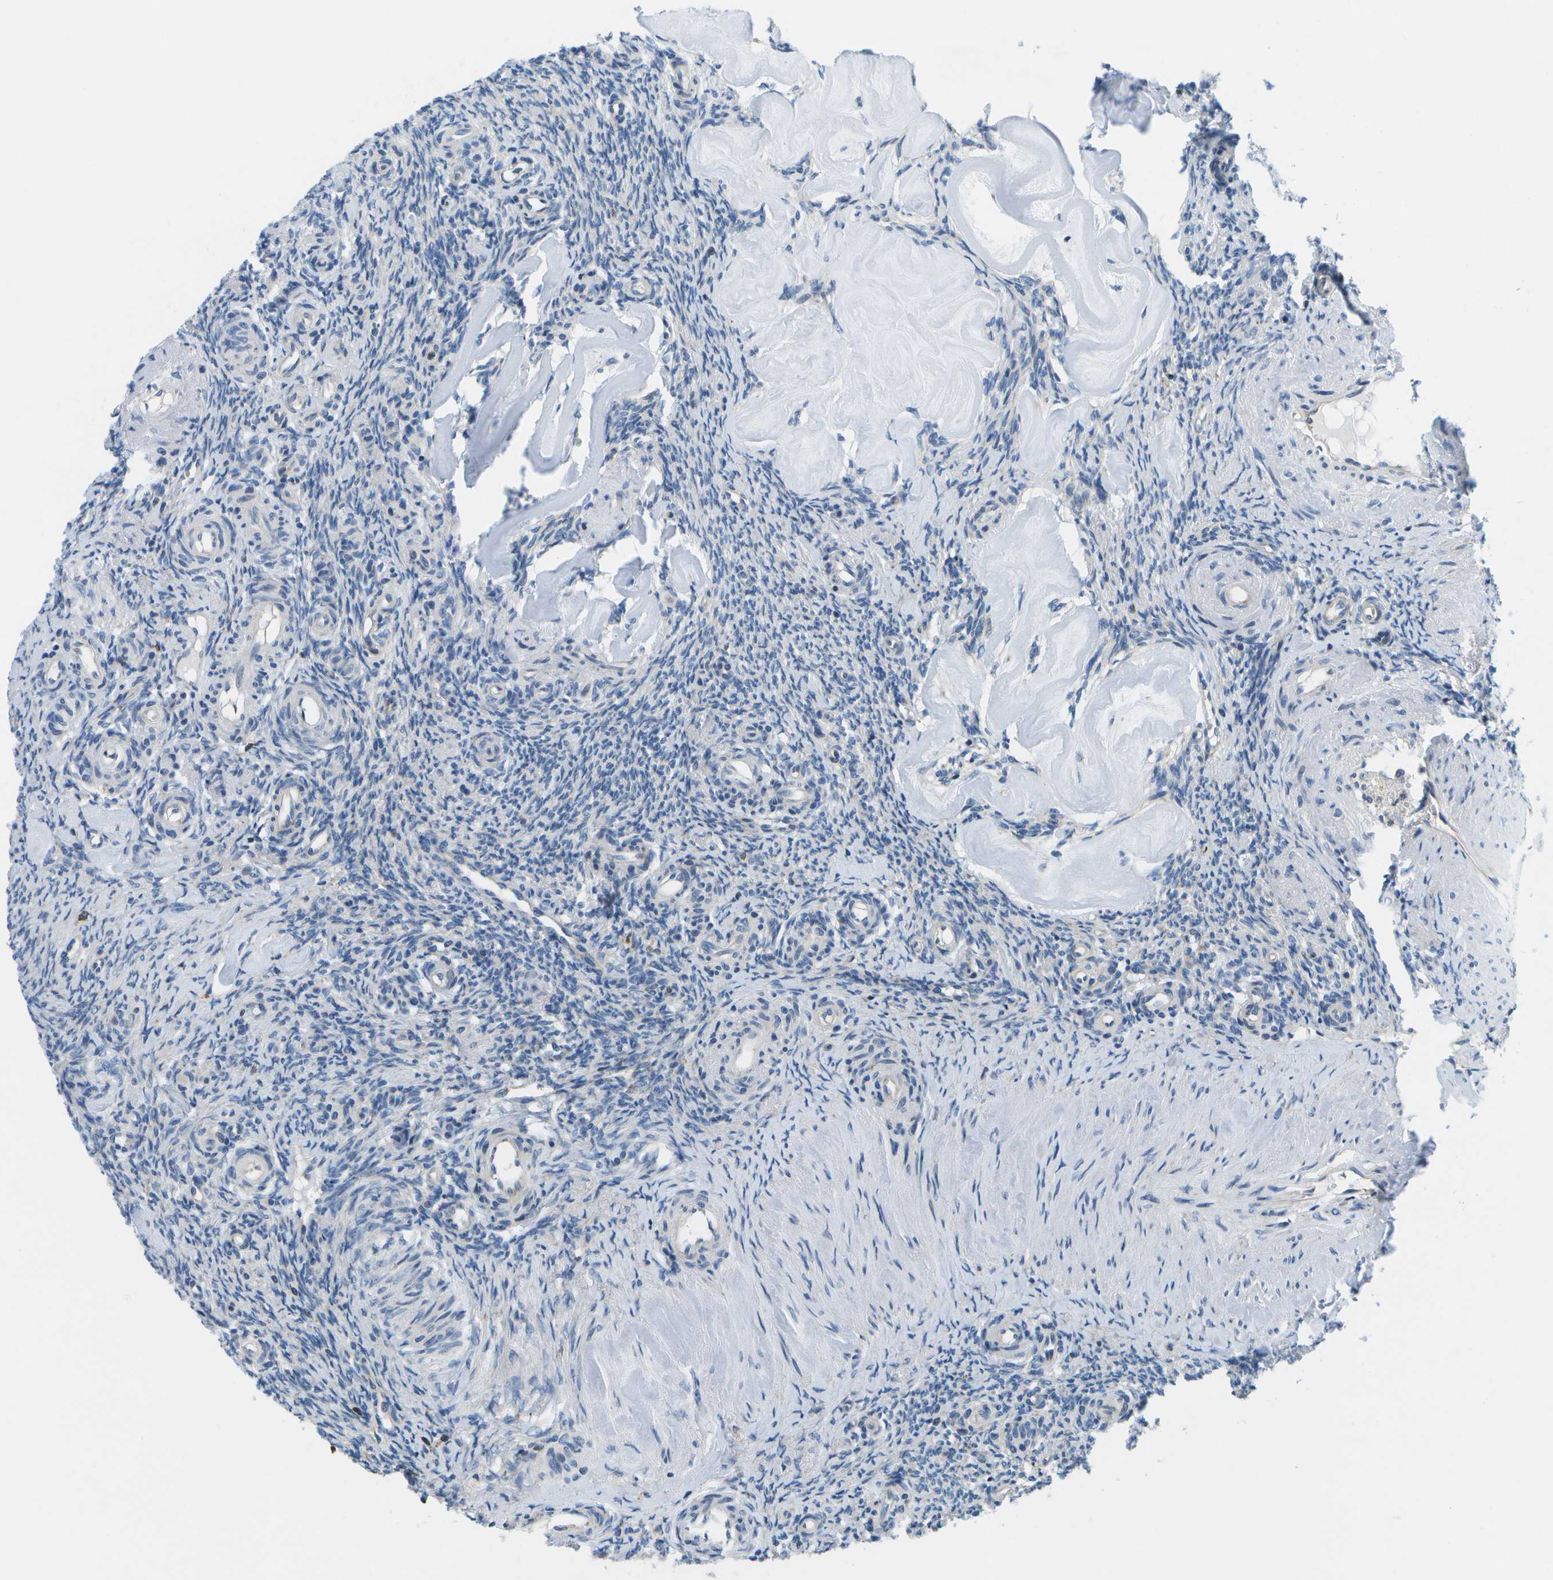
{"staining": {"intensity": "negative", "quantity": "none", "location": "none"}, "tissue": "ovary", "cell_type": "Ovarian stroma cells", "image_type": "normal", "snomed": [{"axis": "morphology", "description": "Normal tissue, NOS"}, {"axis": "topography", "description": "Ovary"}], "caption": "An immunohistochemistry photomicrograph of normal ovary is shown. There is no staining in ovarian stroma cells of ovary. Brightfield microscopy of immunohistochemistry stained with DAB (3,3'-diaminobenzidine) (brown) and hematoxylin (blue), captured at high magnification.", "gene": "GDF5", "patient": {"sex": "female", "age": 41}}